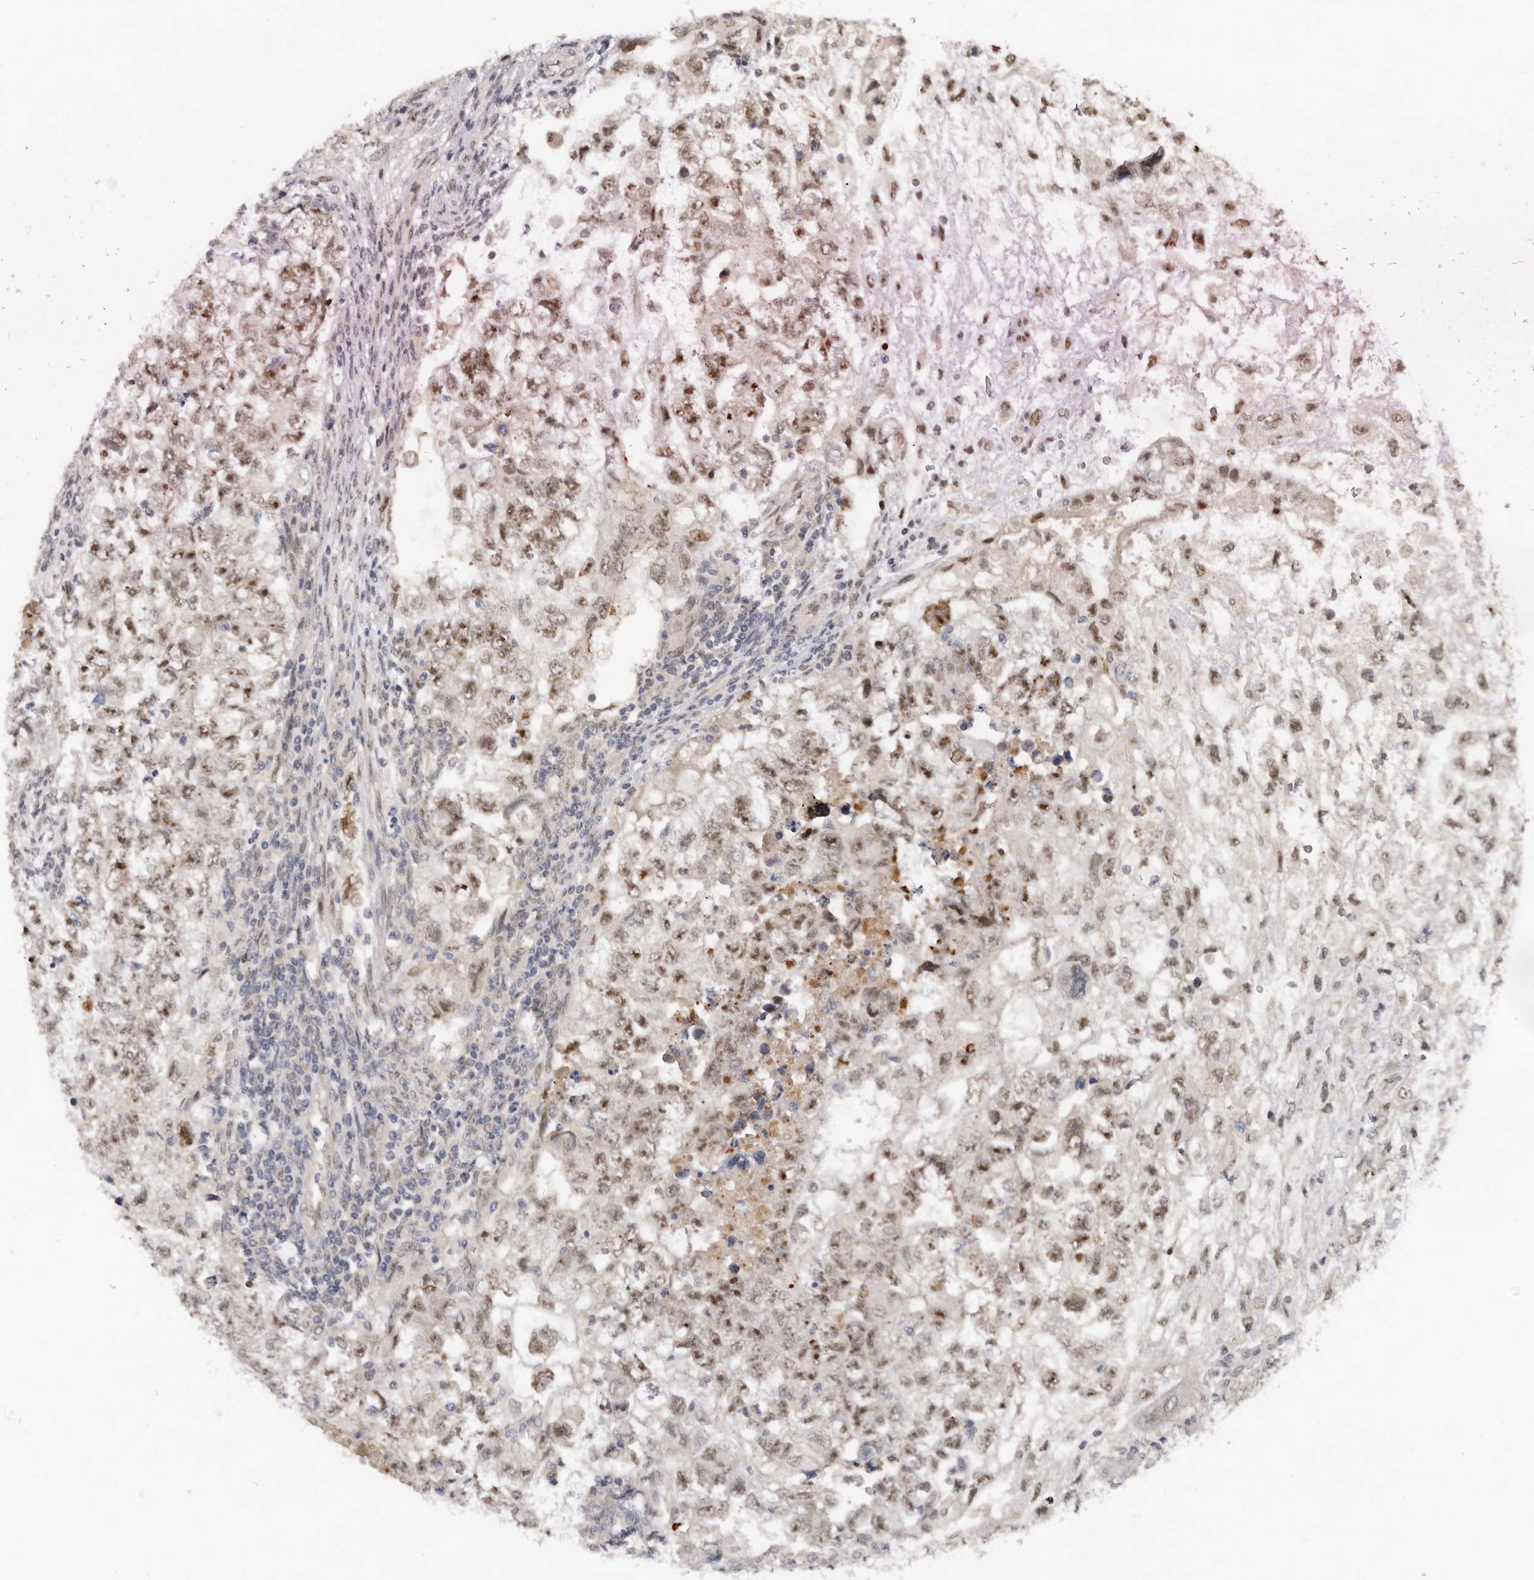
{"staining": {"intensity": "moderate", "quantity": ">75%", "location": "nuclear"}, "tissue": "testis cancer", "cell_type": "Tumor cells", "image_type": "cancer", "snomed": [{"axis": "morphology", "description": "Carcinoma, Embryonal, NOS"}, {"axis": "topography", "description": "Testis"}], "caption": "IHC histopathology image of neoplastic tissue: testis cancer (embryonal carcinoma) stained using immunohistochemistry demonstrates medium levels of moderate protein expression localized specifically in the nuclear of tumor cells, appearing as a nuclear brown color.", "gene": "BRCA2", "patient": {"sex": "male", "age": 37}}